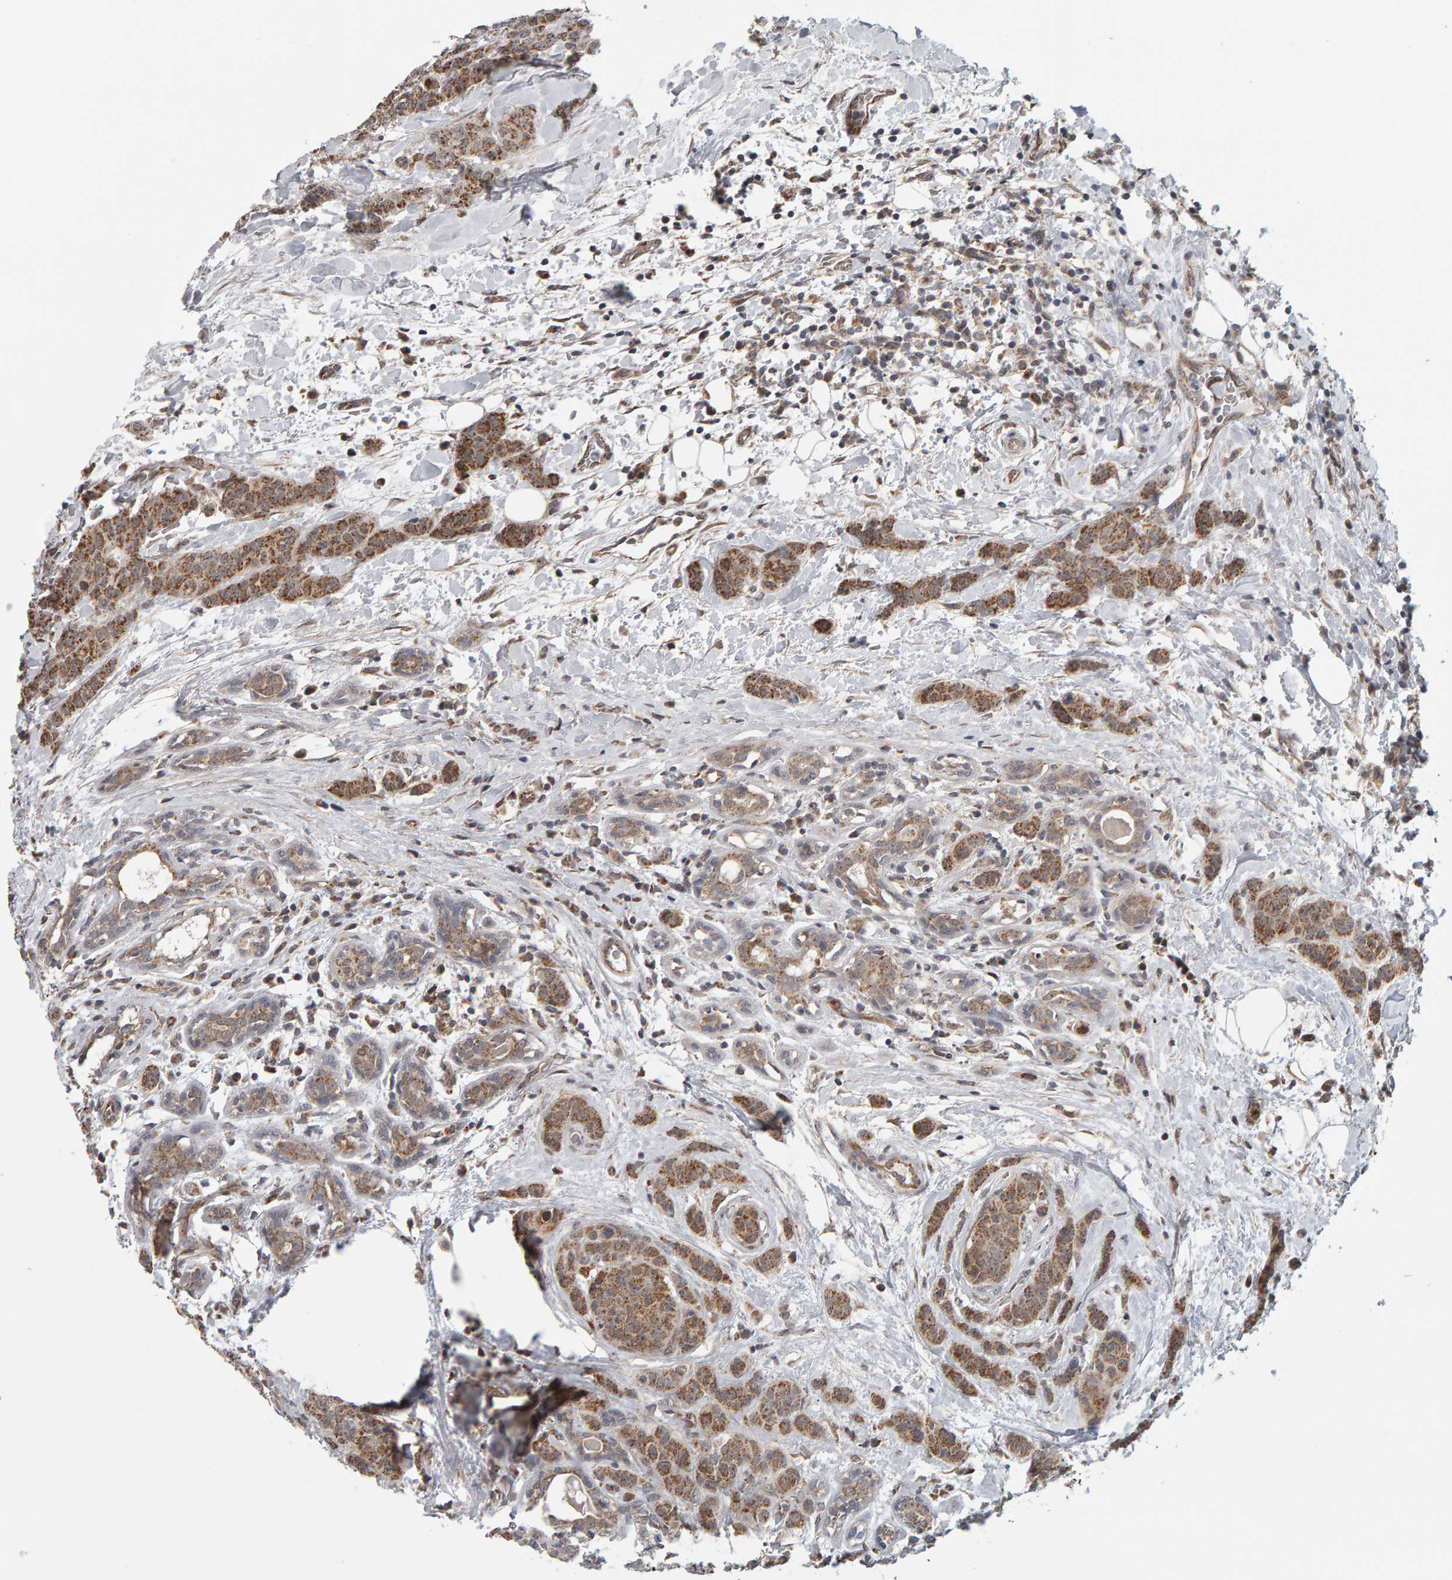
{"staining": {"intensity": "moderate", "quantity": ">75%", "location": "cytoplasmic/membranous"}, "tissue": "breast cancer", "cell_type": "Tumor cells", "image_type": "cancer", "snomed": [{"axis": "morphology", "description": "Normal tissue, NOS"}, {"axis": "morphology", "description": "Duct carcinoma"}, {"axis": "topography", "description": "Breast"}], "caption": "Human breast cancer (infiltrating ductal carcinoma) stained with a brown dye shows moderate cytoplasmic/membranous positive expression in approximately >75% of tumor cells.", "gene": "DAP3", "patient": {"sex": "female", "age": 40}}